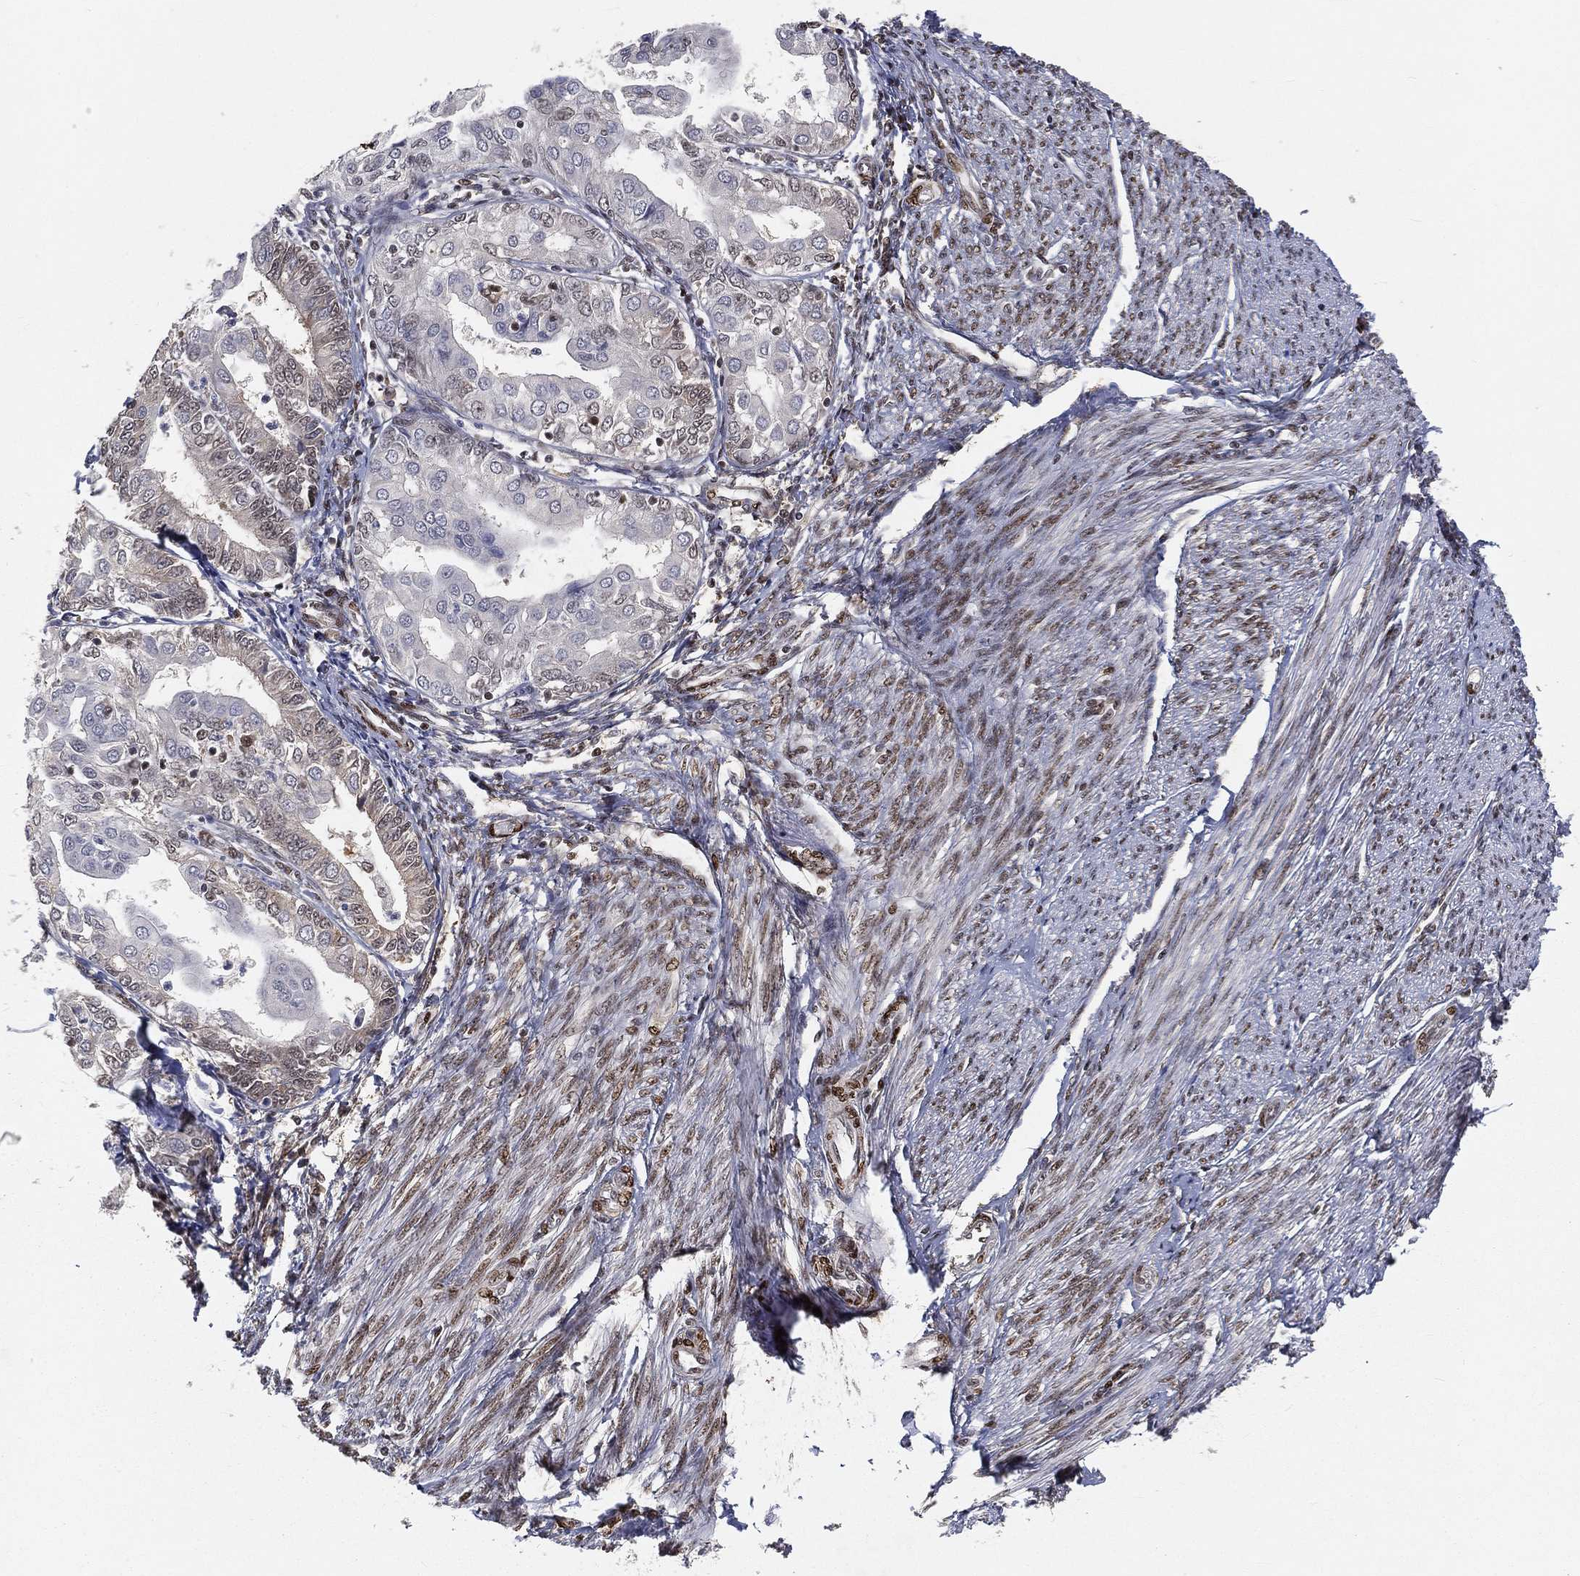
{"staining": {"intensity": "negative", "quantity": "none", "location": "none"}, "tissue": "endometrial cancer", "cell_type": "Tumor cells", "image_type": "cancer", "snomed": [{"axis": "morphology", "description": "Adenocarcinoma, NOS"}, {"axis": "topography", "description": "Endometrium"}], "caption": "Immunohistochemistry (IHC) photomicrograph of neoplastic tissue: endometrial cancer (adenocarcinoma) stained with DAB (3,3'-diaminobenzidine) demonstrates no significant protein staining in tumor cells.", "gene": "CRTC3", "patient": {"sex": "female", "age": 68}}